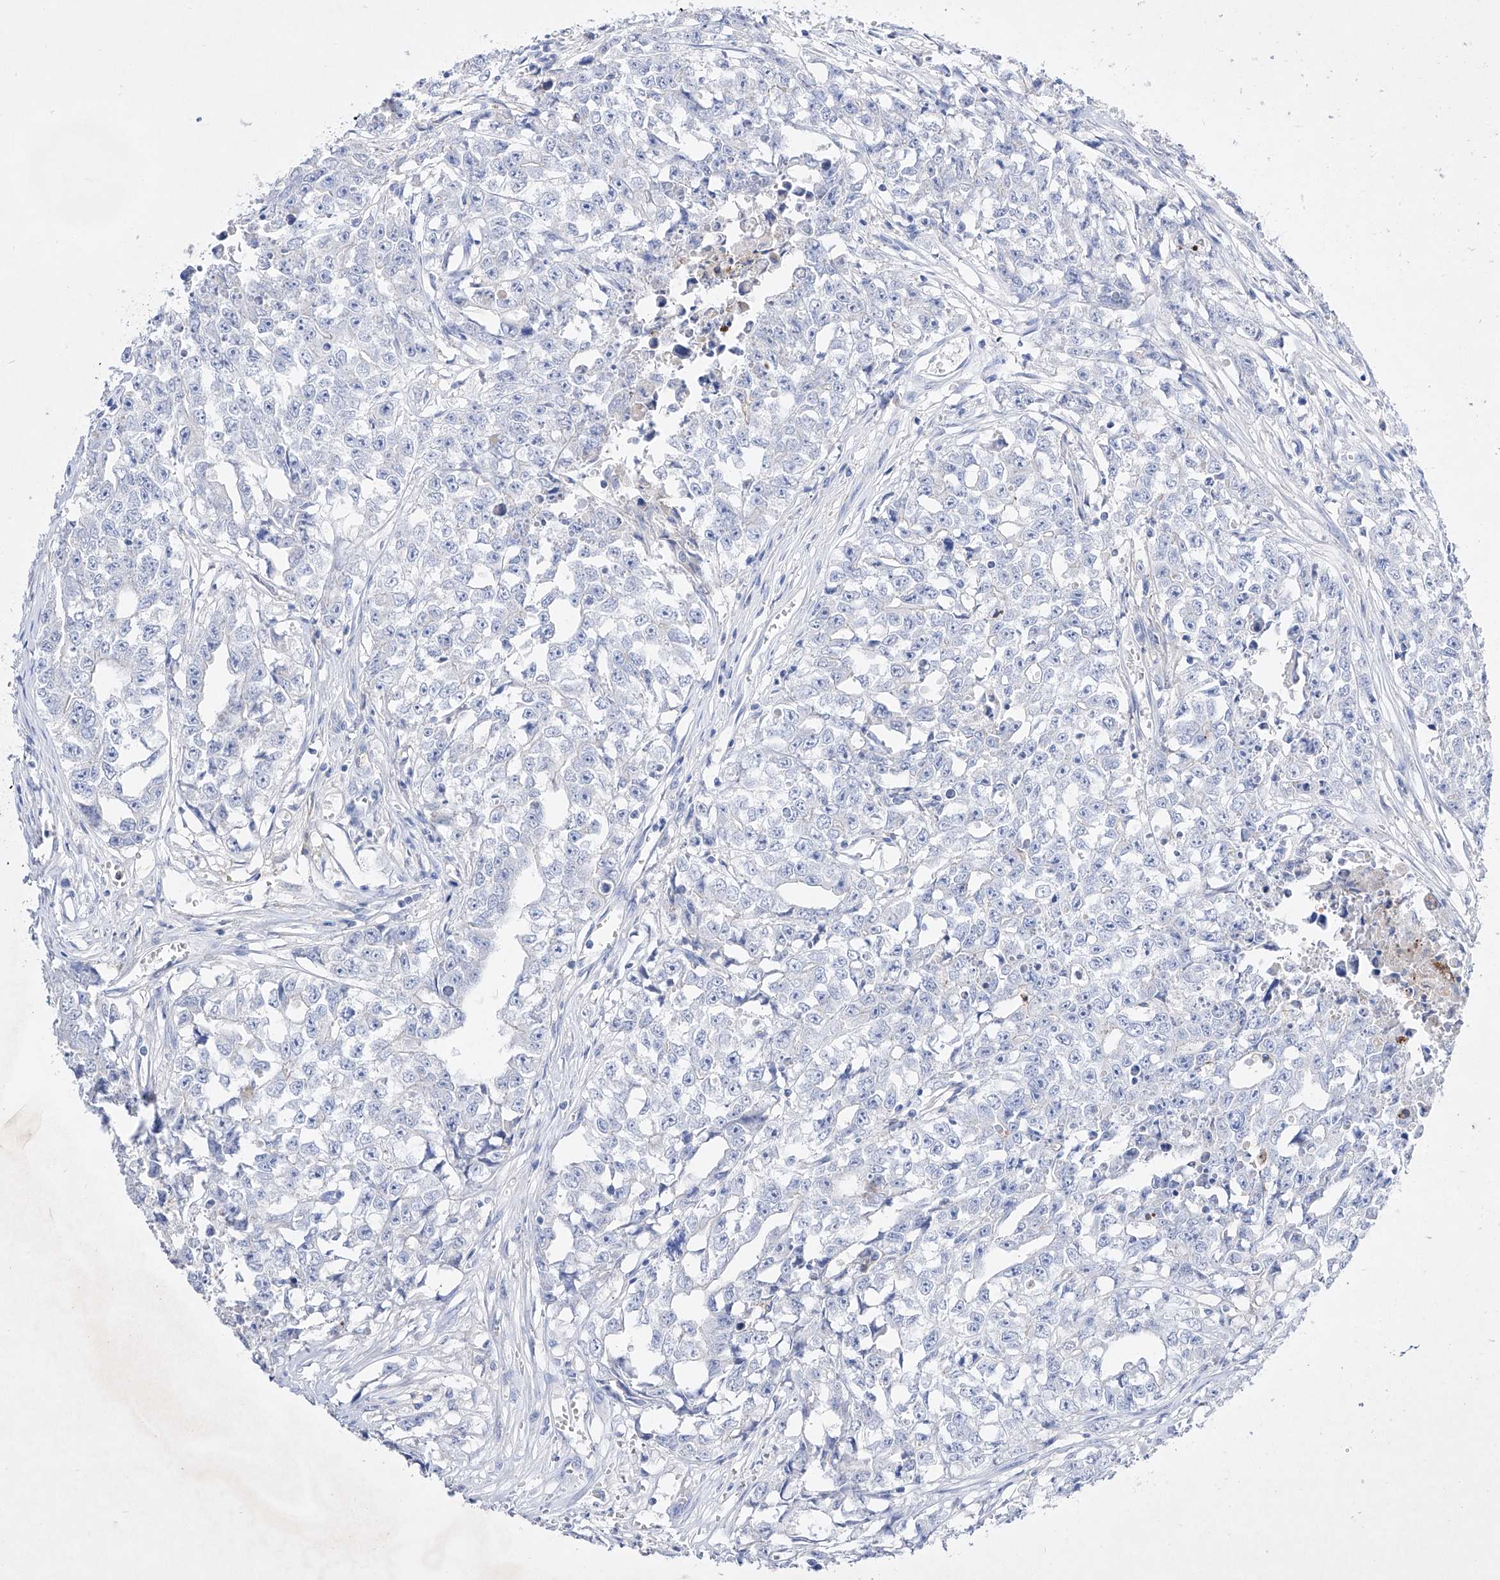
{"staining": {"intensity": "negative", "quantity": "none", "location": "none"}, "tissue": "testis cancer", "cell_type": "Tumor cells", "image_type": "cancer", "snomed": [{"axis": "morphology", "description": "Seminoma, NOS"}, {"axis": "morphology", "description": "Carcinoma, Embryonal, NOS"}, {"axis": "topography", "description": "Testis"}], "caption": "Protein analysis of testis seminoma reveals no significant staining in tumor cells.", "gene": "TM7SF2", "patient": {"sex": "male", "age": 43}}